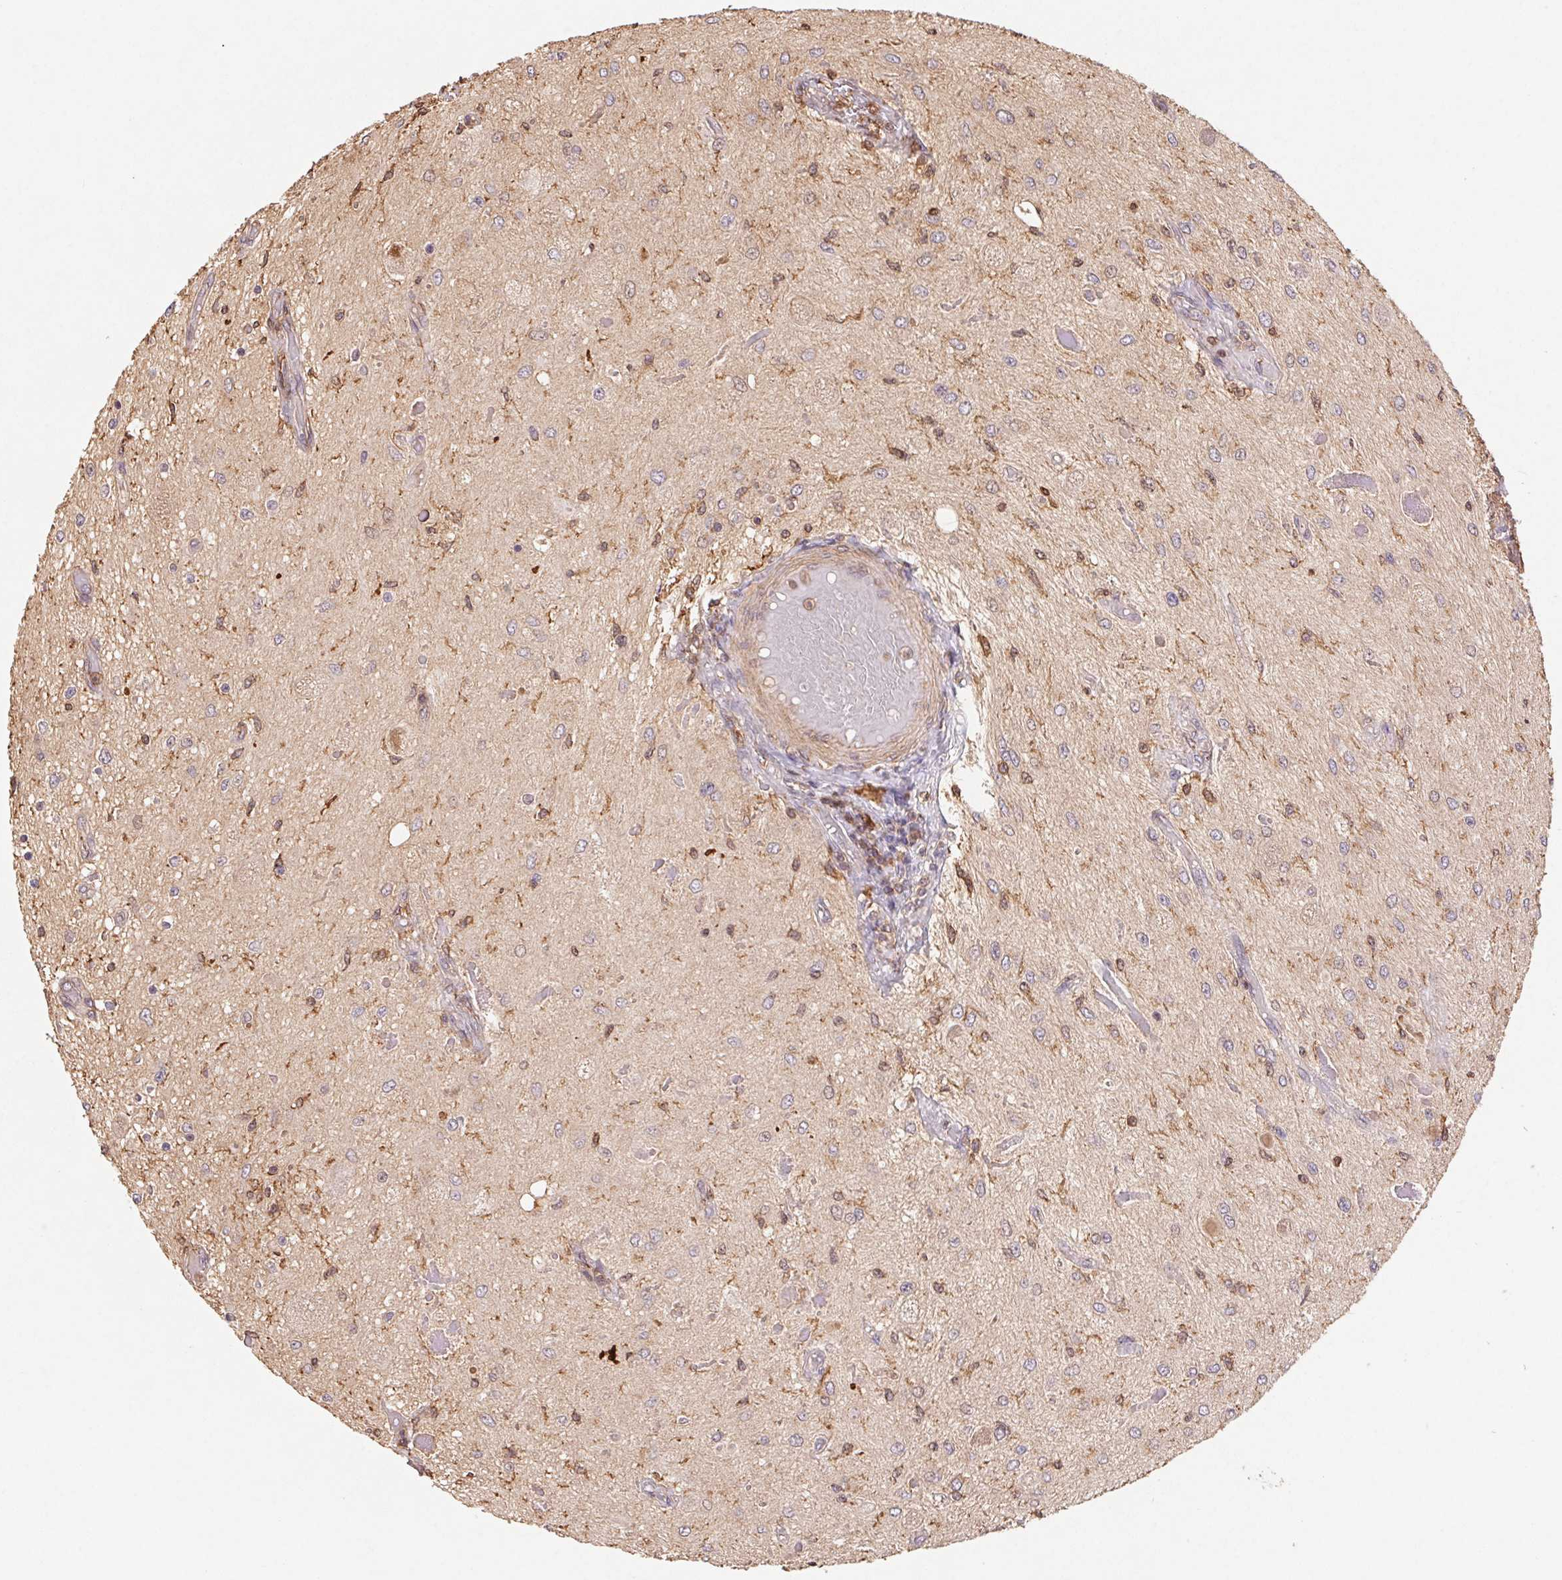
{"staining": {"intensity": "weak", "quantity": "<25%", "location": "cytoplasmic/membranous"}, "tissue": "glioma", "cell_type": "Tumor cells", "image_type": "cancer", "snomed": [{"axis": "morphology", "description": "Glioma, malignant, Low grade"}, {"axis": "topography", "description": "Cerebellum"}], "caption": "Immunohistochemical staining of glioma demonstrates no significant positivity in tumor cells. The staining was performed using DAB (3,3'-diaminobenzidine) to visualize the protein expression in brown, while the nuclei were stained in blue with hematoxylin (Magnification: 20x).", "gene": "ATG10", "patient": {"sex": "female", "age": 14}}